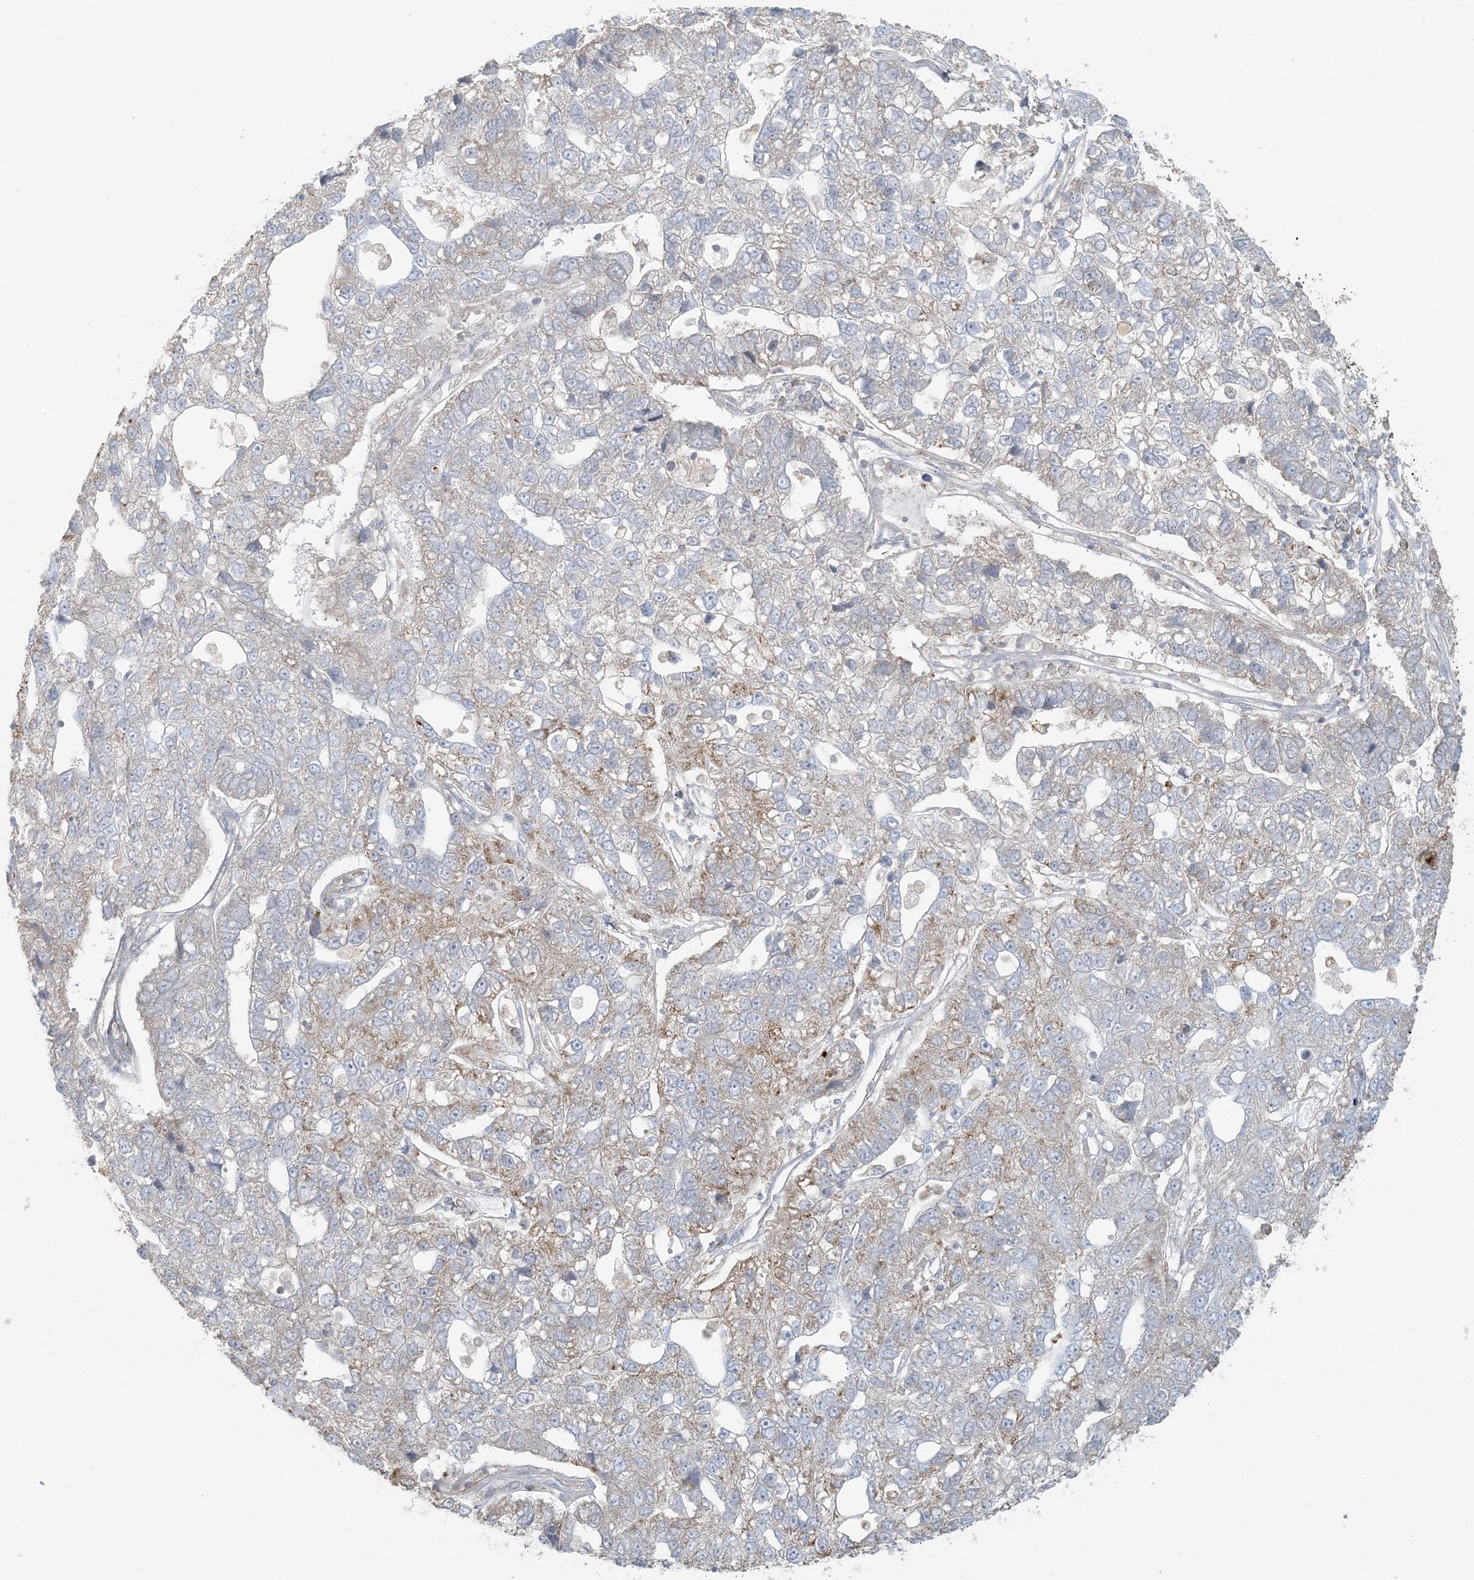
{"staining": {"intensity": "weak", "quantity": "<25%", "location": "cytoplasmic/membranous"}, "tissue": "pancreatic cancer", "cell_type": "Tumor cells", "image_type": "cancer", "snomed": [{"axis": "morphology", "description": "Adenocarcinoma, NOS"}, {"axis": "topography", "description": "Pancreas"}], "caption": "Immunohistochemistry (IHC) histopathology image of neoplastic tissue: human pancreatic adenocarcinoma stained with DAB (3,3'-diaminobenzidine) exhibits no significant protein staining in tumor cells.", "gene": "HACL1", "patient": {"sex": "female", "age": 61}}